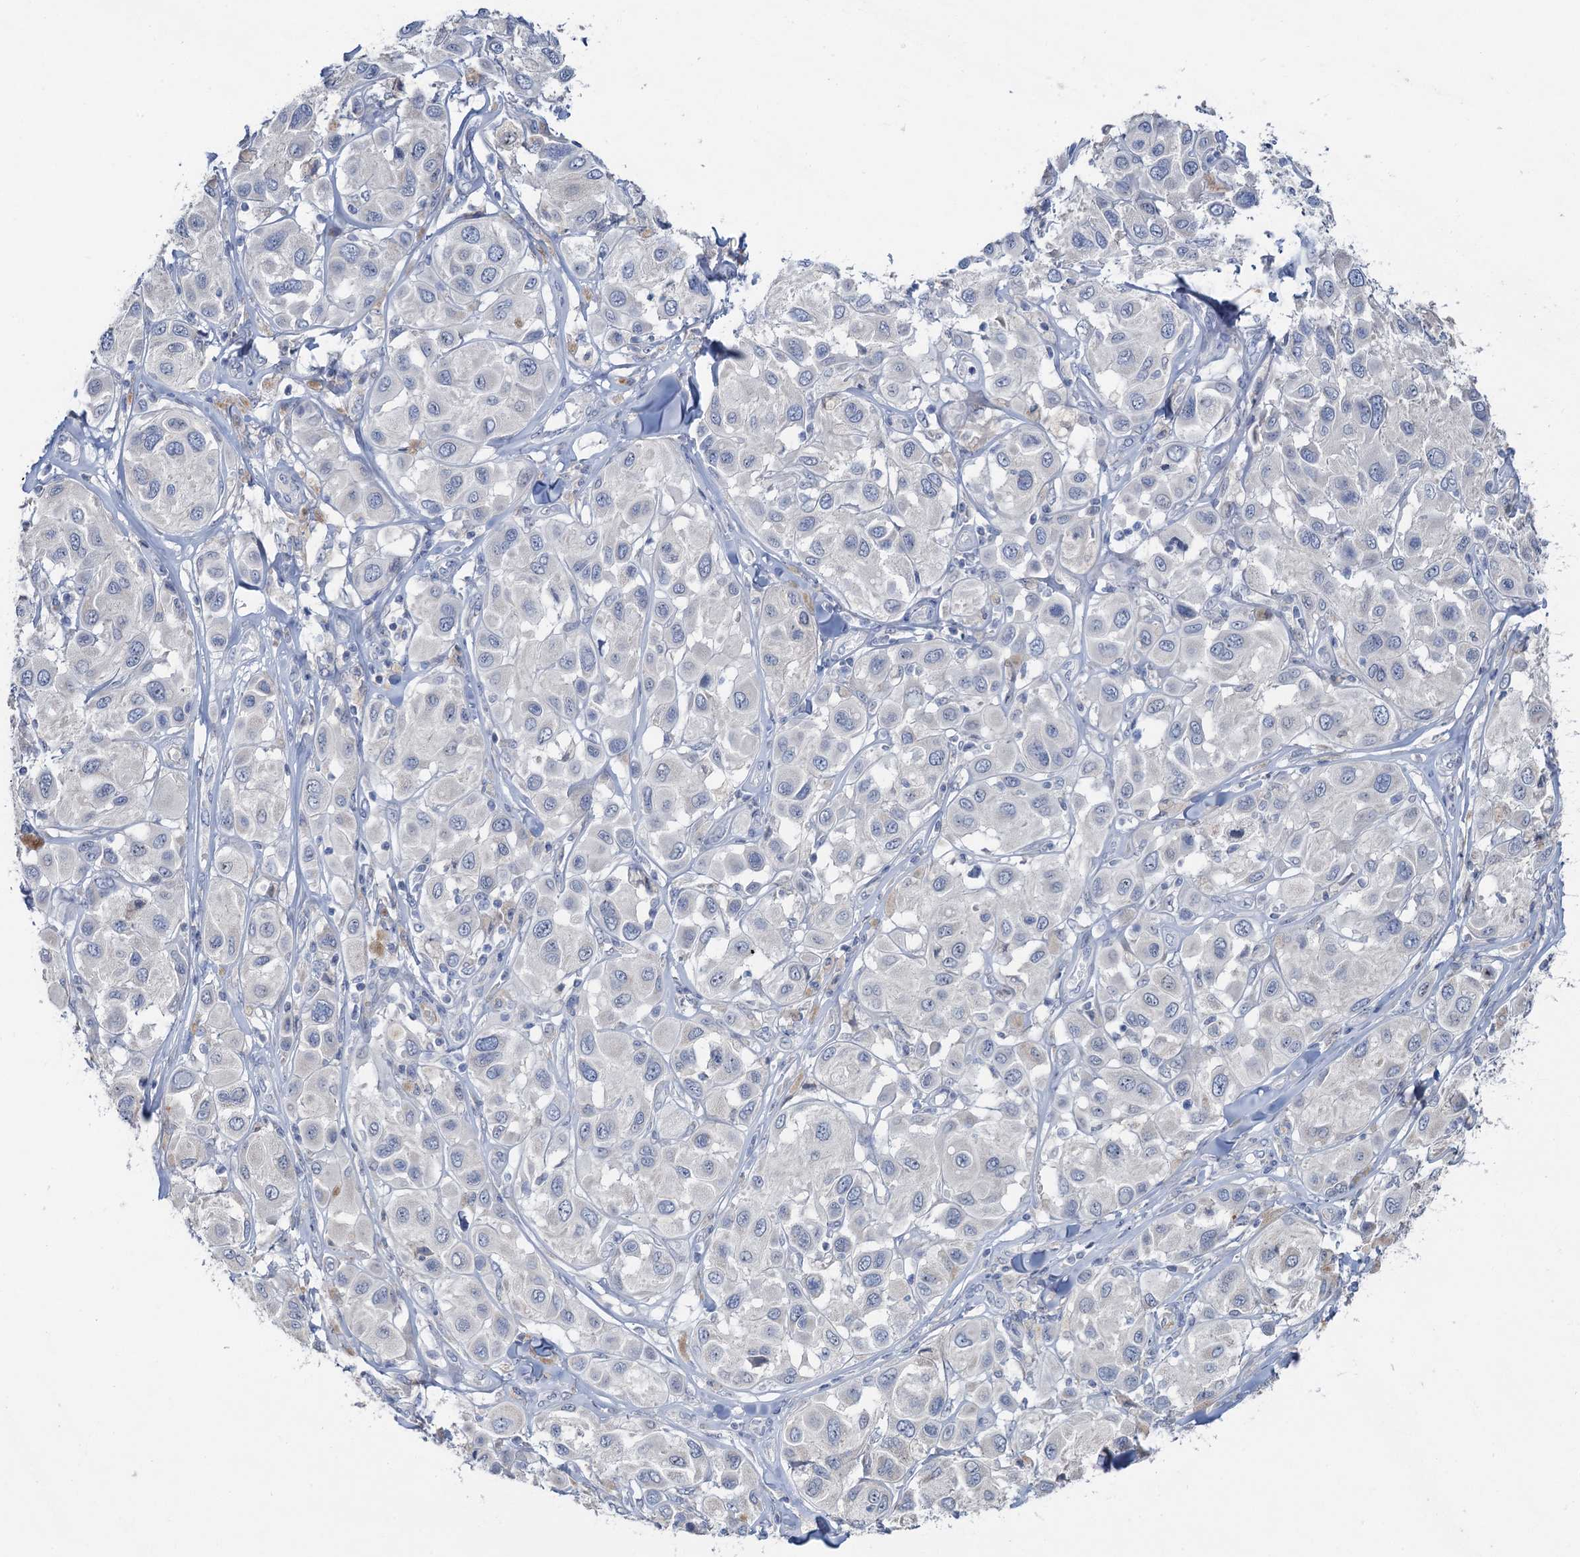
{"staining": {"intensity": "negative", "quantity": "none", "location": "none"}, "tissue": "melanoma", "cell_type": "Tumor cells", "image_type": "cancer", "snomed": [{"axis": "morphology", "description": "Malignant melanoma, Metastatic site"}, {"axis": "topography", "description": "Skin"}], "caption": "A histopathology image of human malignant melanoma (metastatic site) is negative for staining in tumor cells.", "gene": "PLLP", "patient": {"sex": "male", "age": 41}}